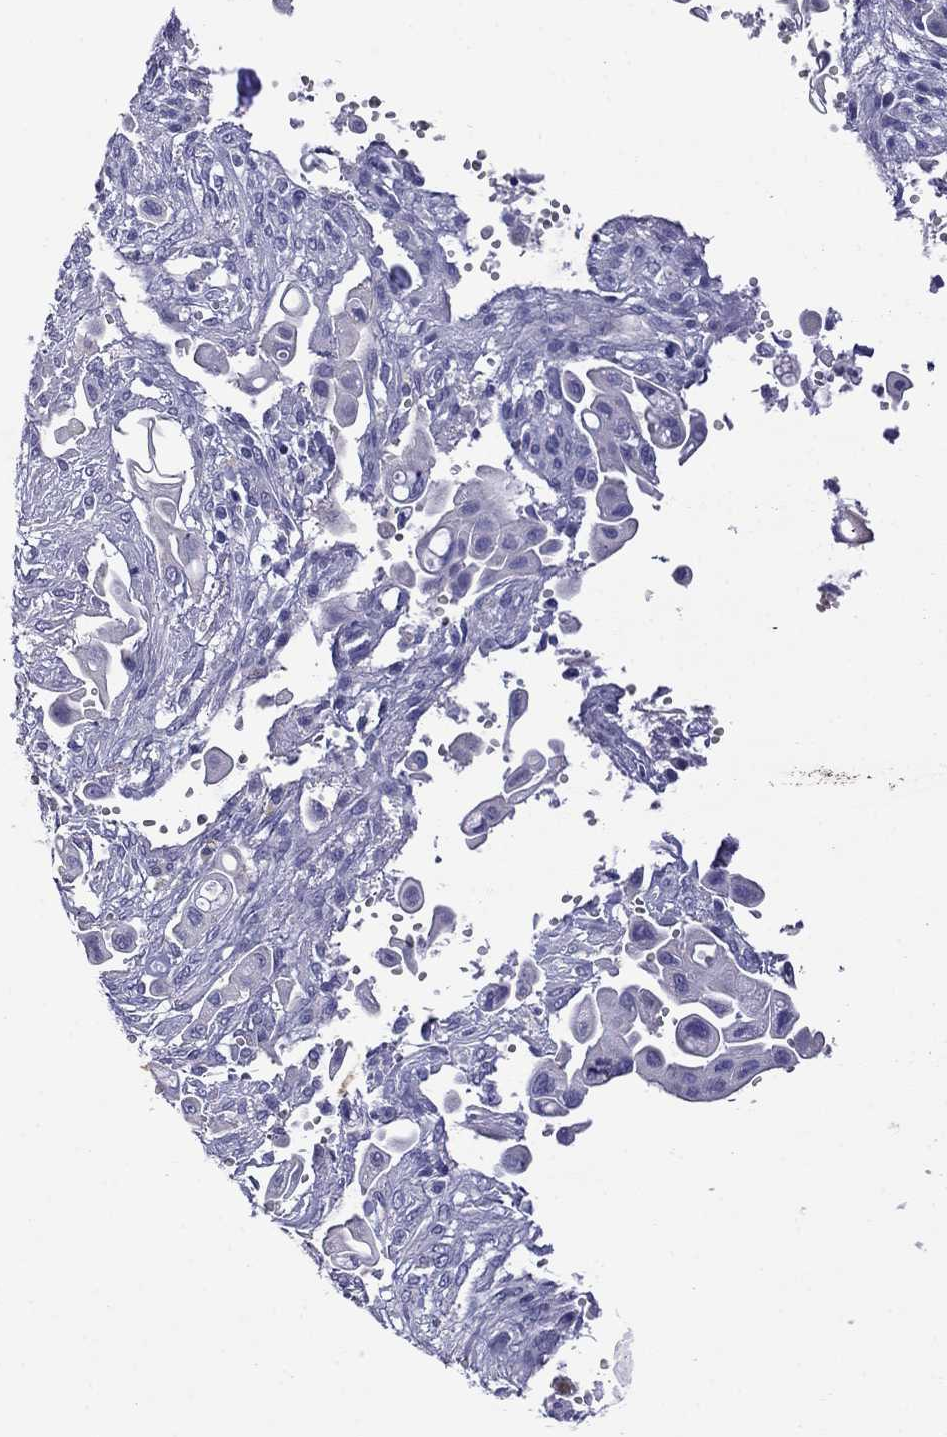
{"staining": {"intensity": "negative", "quantity": "none", "location": "none"}, "tissue": "pancreatic cancer", "cell_type": "Tumor cells", "image_type": "cancer", "snomed": [{"axis": "morphology", "description": "Adenocarcinoma, NOS"}, {"axis": "topography", "description": "Pancreas"}], "caption": "Immunohistochemical staining of pancreatic cancer (adenocarcinoma) demonstrates no significant staining in tumor cells.", "gene": "STAR", "patient": {"sex": "male", "age": 50}}